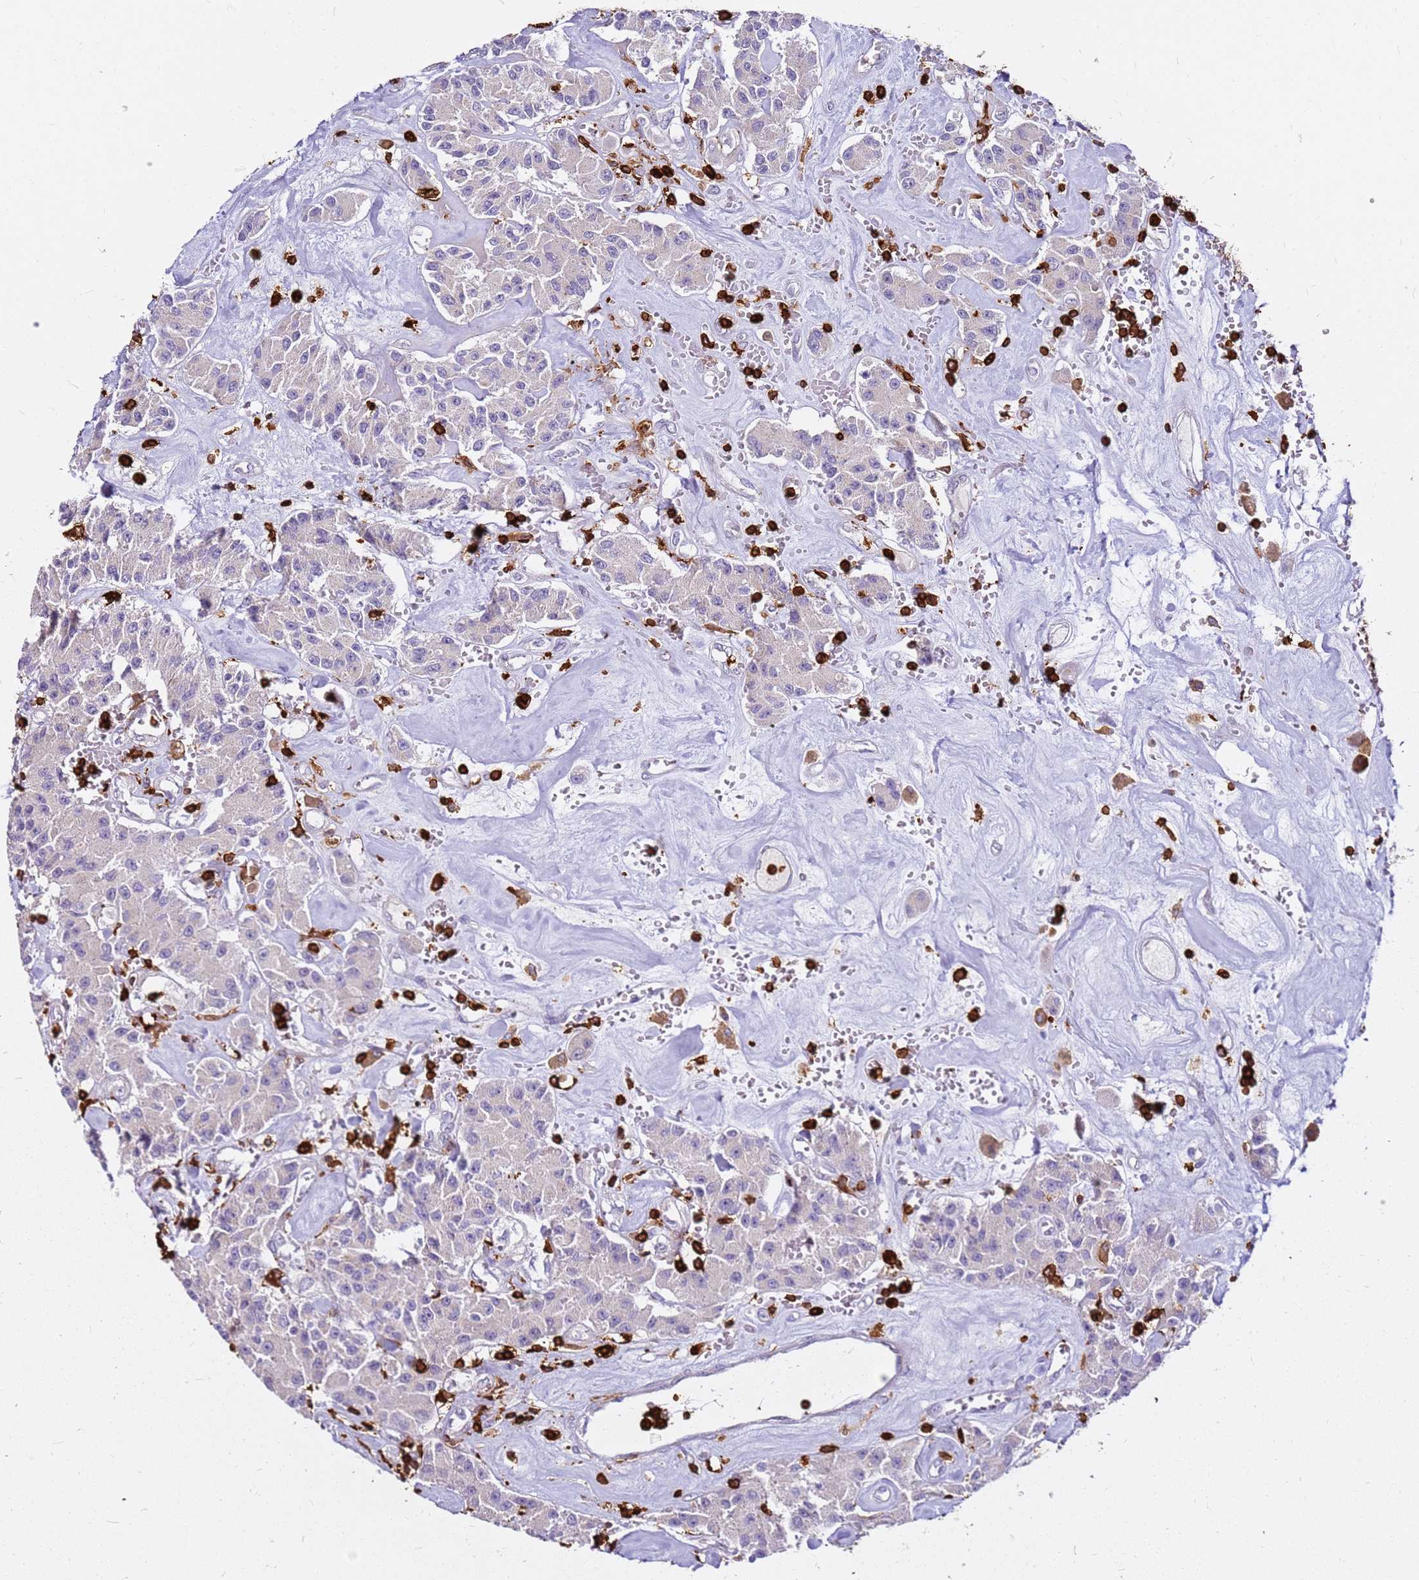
{"staining": {"intensity": "negative", "quantity": "none", "location": "none"}, "tissue": "carcinoid", "cell_type": "Tumor cells", "image_type": "cancer", "snomed": [{"axis": "morphology", "description": "Carcinoid, malignant, NOS"}, {"axis": "topography", "description": "Pancreas"}], "caption": "A histopathology image of malignant carcinoid stained for a protein shows no brown staining in tumor cells.", "gene": "CORO1A", "patient": {"sex": "male", "age": 41}}